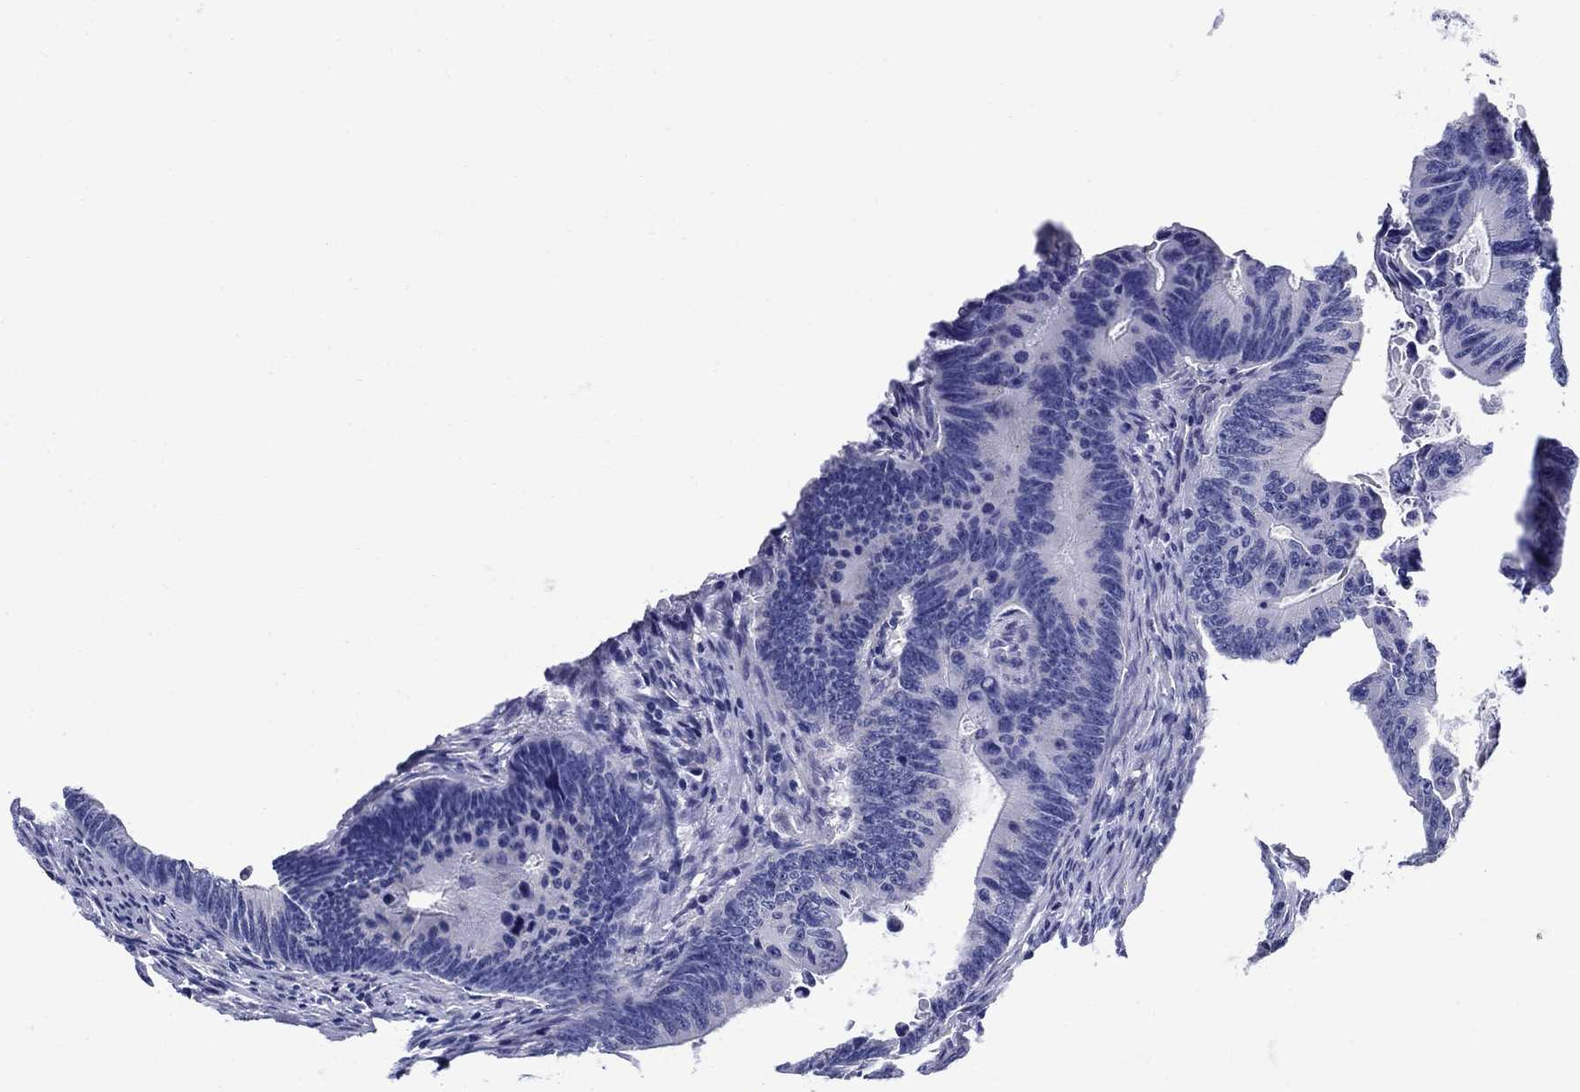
{"staining": {"intensity": "negative", "quantity": "none", "location": "none"}, "tissue": "colorectal cancer", "cell_type": "Tumor cells", "image_type": "cancer", "snomed": [{"axis": "morphology", "description": "Adenocarcinoma, NOS"}, {"axis": "topography", "description": "Colon"}], "caption": "A high-resolution histopathology image shows immunohistochemistry staining of adenocarcinoma (colorectal), which shows no significant staining in tumor cells.", "gene": "SMCP", "patient": {"sex": "female", "age": 87}}